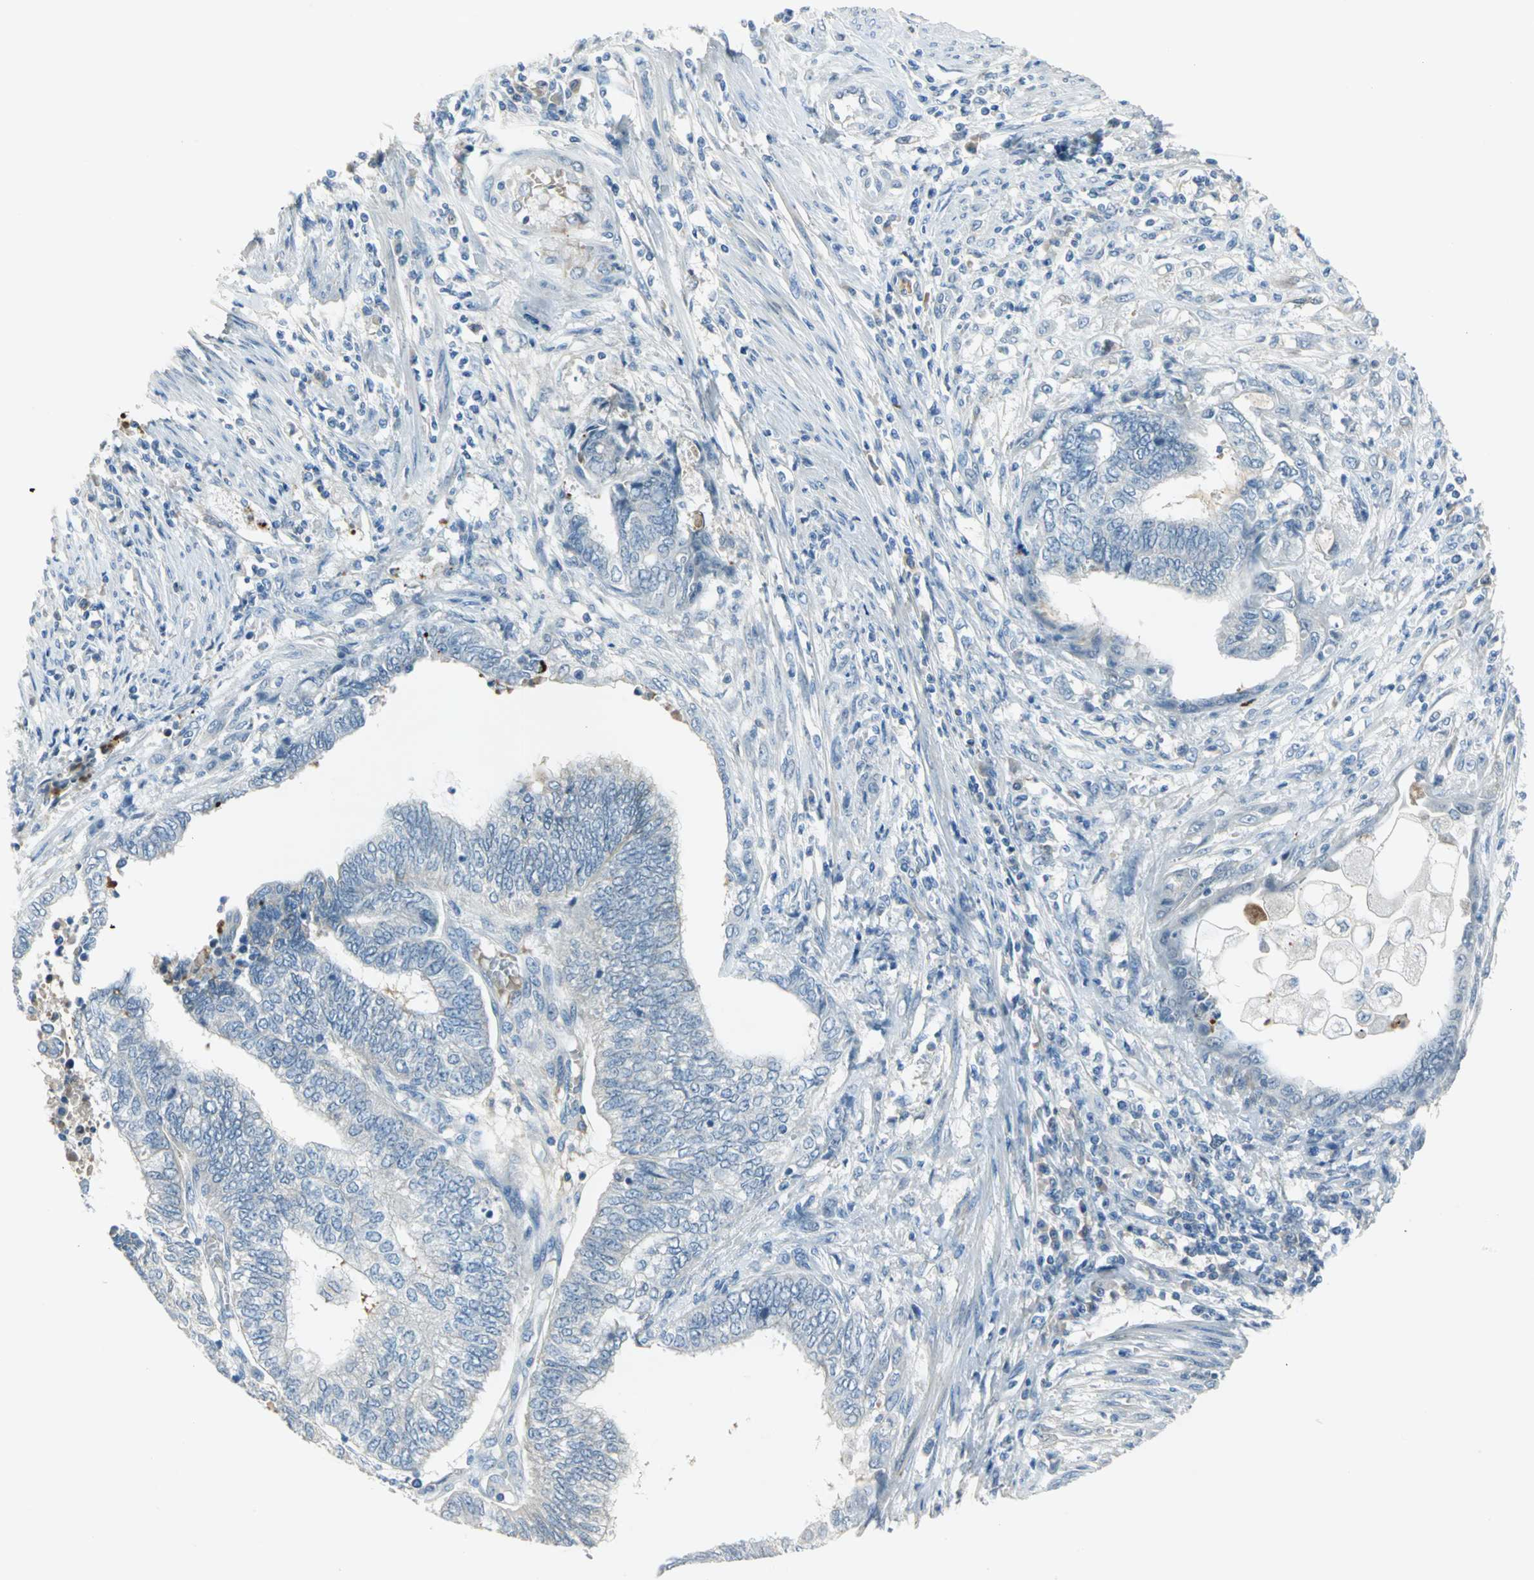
{"staining": {"intensity": "weak", "quantity": "<25%", "location": "cytoplasmic/membranous"}, "tissue": "endometrial cancer", "cell_type": "Tumor cells", "image_type": "cancer", "snomed": [{"axis": "morphology", "description": "Adenocarcinoma, NOS"}, {"axis": "topography", "description": "Uterus"}, {"axis": "topography", "description": "Endometrium"}], "caption": "The immunohistochemistry (IHC) photomicrograph has no significant staining in tumor cells of adenocarcinoma (endometrial) tissue.", "gene": "ZIC1", "patient": {"sex": "female", "age": 70}}